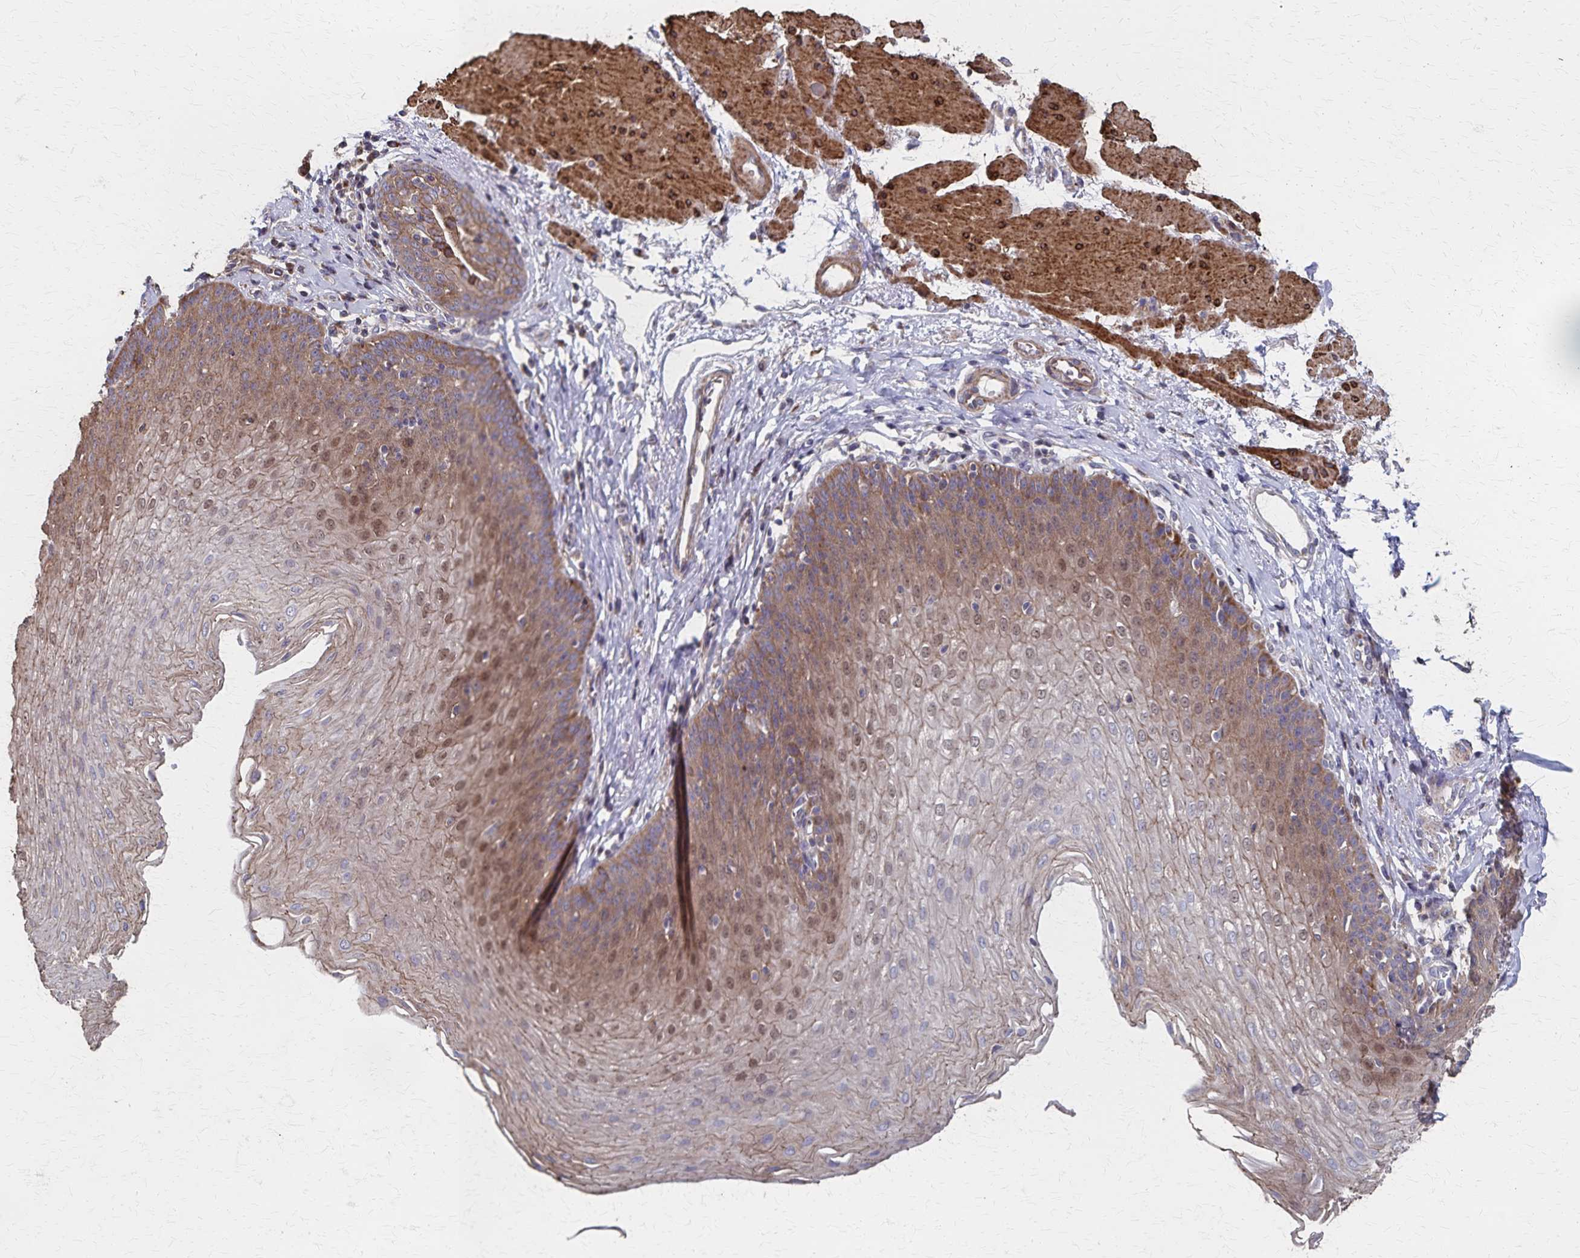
{"staining": {"intensity": "moderate", "quantity": "25%-75%", "location": "cytoplasmic/membranous,nuclear"}, "tissue": "esophagus", "cell_type": "Squamous epithelial cells", "image_type": "normal", "snomed": [{"axis": "morphology", "description": "Normal tissue, NOS"}, {"axis": "topography", "description": "Esophagus"}], "caption": "Approximately 25%-75% of squamous epithelial cells in benign human esophagus show moderate cytoplasmic/membranous,nuclear protein staining as visualized by brown immunohistochemical staining.", "gene": "PGAP2", "patient": {"sex": "female", "age": 81}}